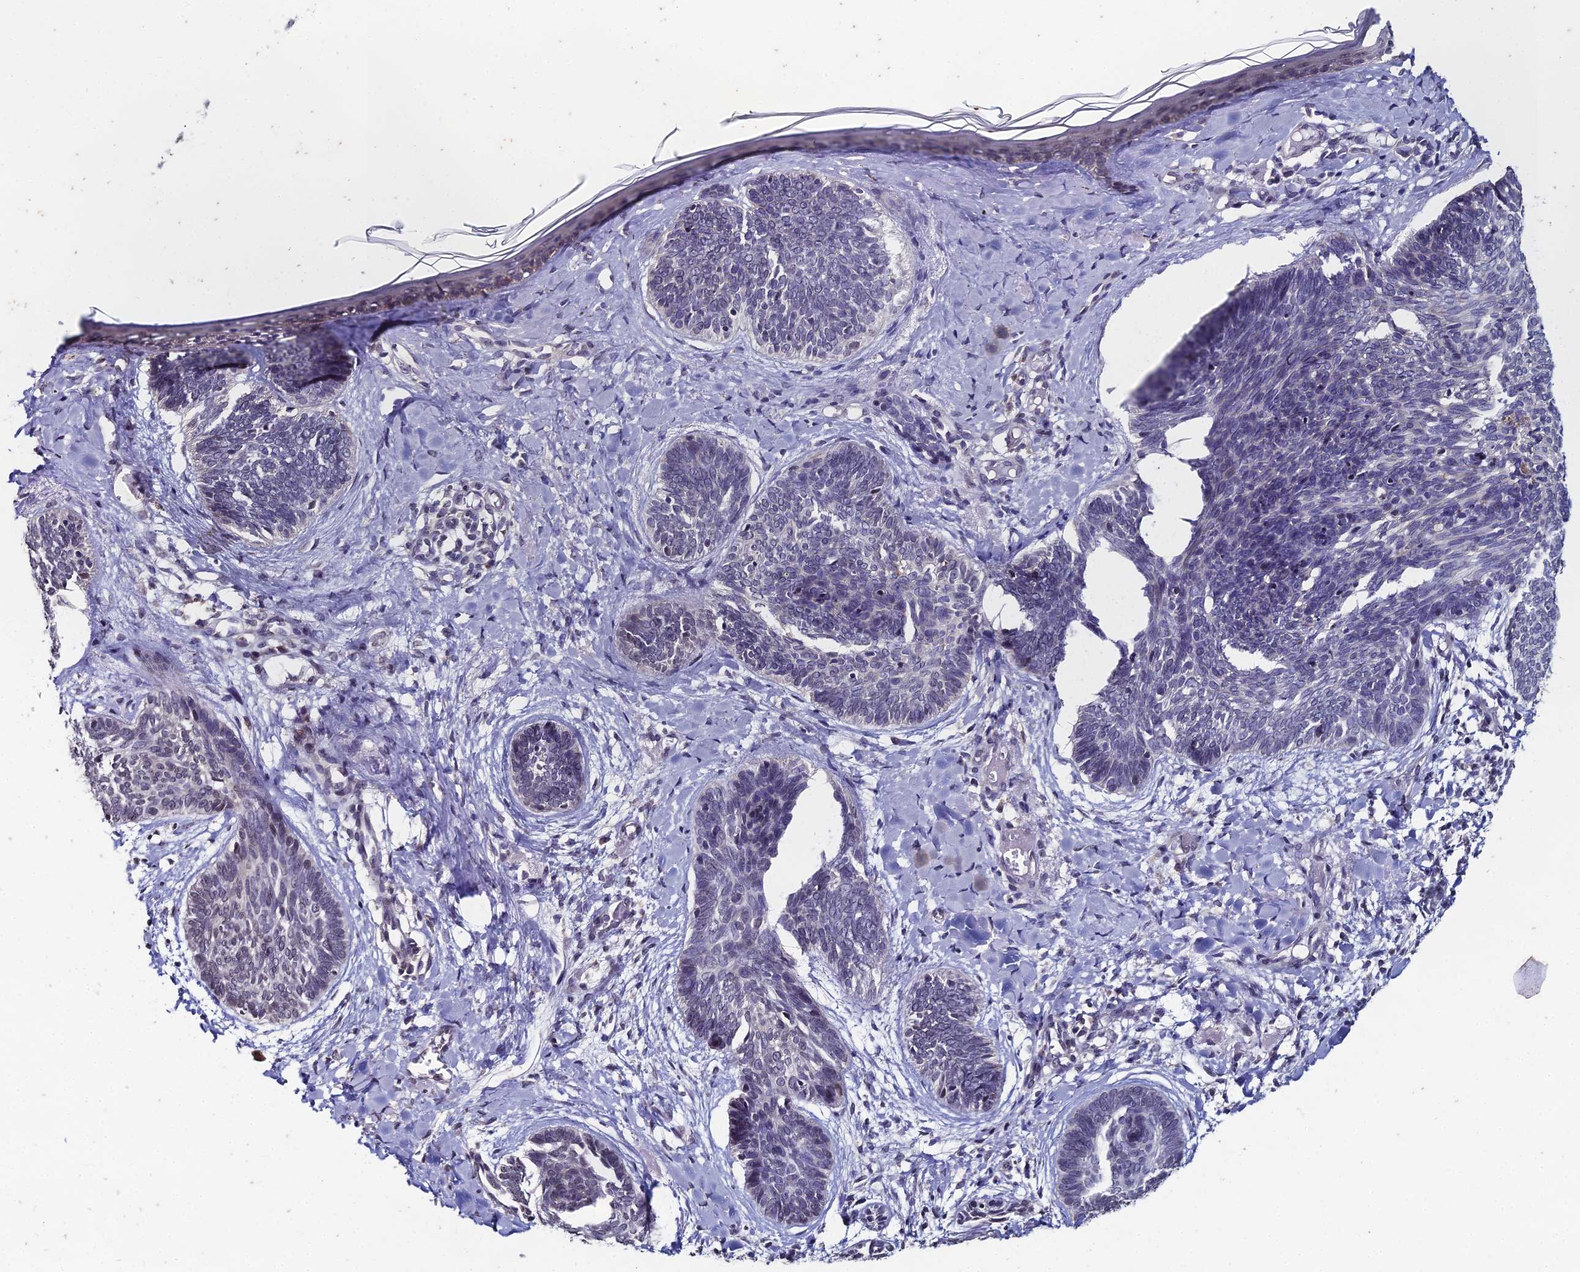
{"staining": {"intensity": "negative", "quantity": "none", "location": "none"}, "tissue": "skin cancer", "cell_type": "Tumor cells", "image_type": "cancer", "snomed": [{"axis": "morphology", "description": "Basal cell carcinoma"}, {"axis": "topography", "description": "Skin"}], "caption": "Immunohistochemistry histopathology image of neoplastic tissue: human skin cancer stained with DAB reveals no significant protein expression in tumor cells.", "gene": "PRR22", "patient": {"sex": "female", "age": 81}}